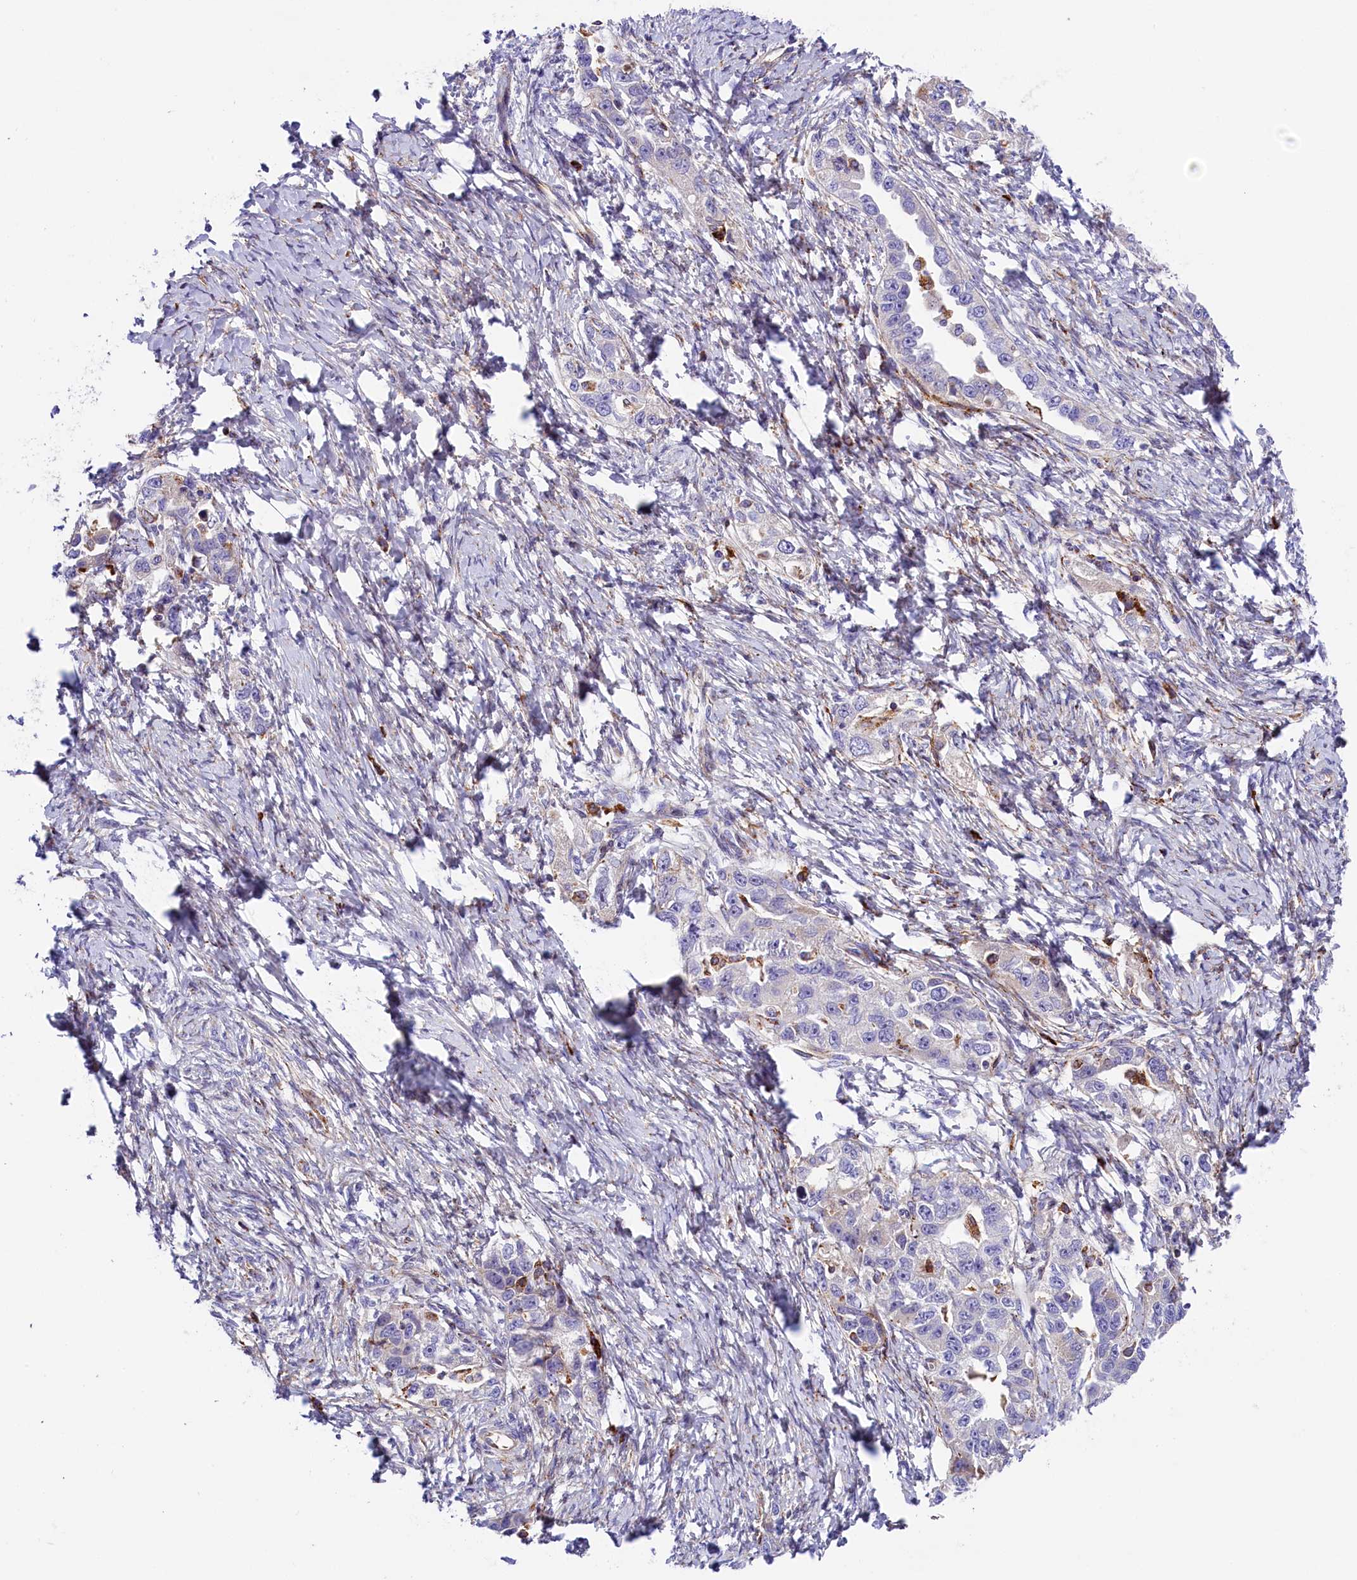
{"staining": {"intensity": "negative", "quantity": "none", "location": "none"}, "tissue": "ovarian cancer", "cell_type": "Tumor cells", "image_type": "cancer", "snomed": [{"axis": "morphology", "description": "Carcinoma, NOS"}, {"axis": "morphology", "description": "Cystadenocarcinoma, serous, NOS"}, {"axis": "topography", "description": "Ovary"}], "caption": "Serous cystadenocarcinoma (ovarian) was stained to show a protein in brown. There is no significant staining in tumor cells.", "gene": "CMTR2", "patient": {"sex": "female", "age": 69}}